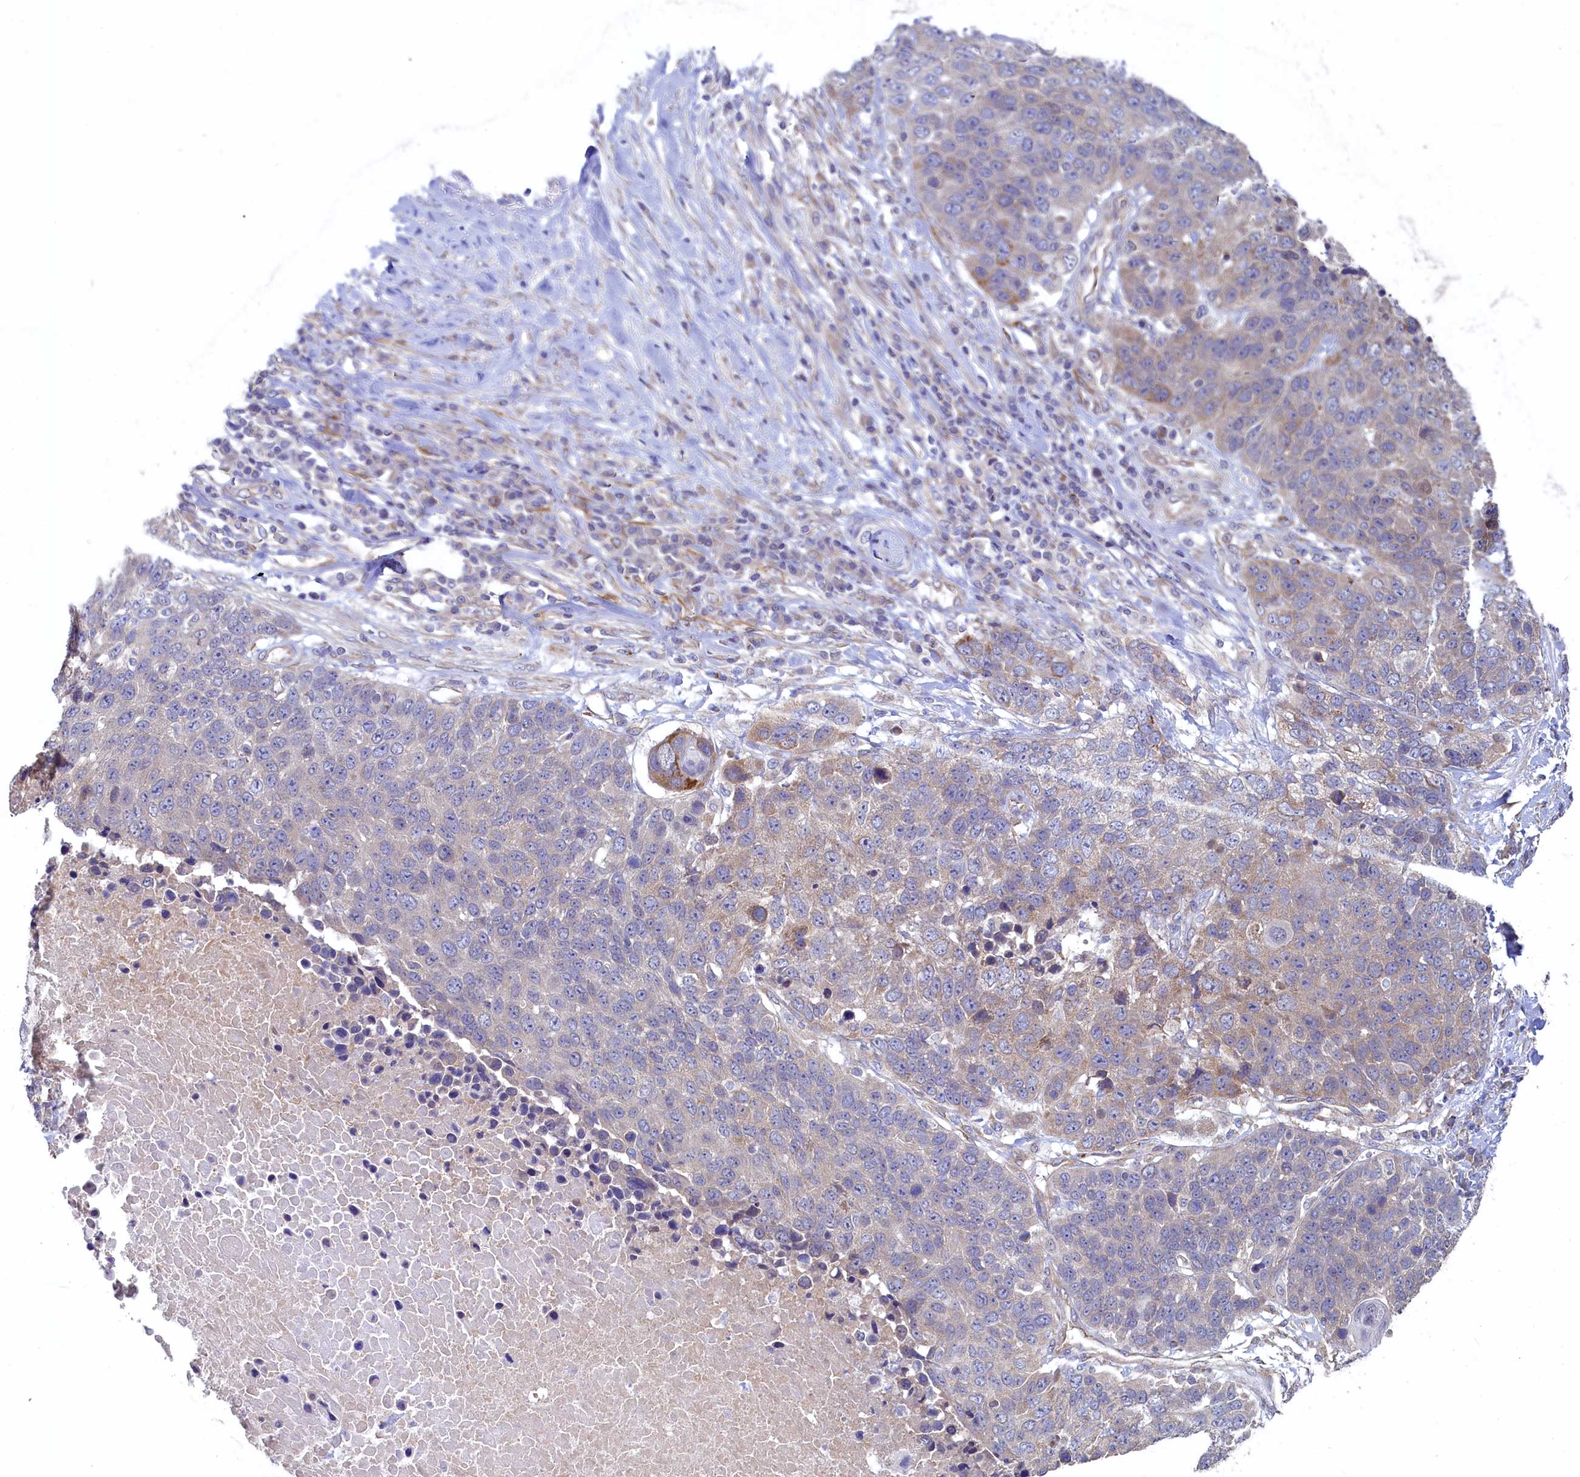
{"staining": {"intensity": "weak", "quantity": "<25%", "location": "cytoplasmic/membranous"}, "tissue": "lung cancer", "cell_type": "Tumor cells", "image_type": "cancer", "snomed": [{"axis": "morphology", "description": "Normal tissue, NOS"}, {"axis": "morphology", "description": "Squamous cell carcinoma, NOS"}, {"axis": "topography", "description": "Lymph node"}, {"axis": "topography", "description": "Lung"}], "caption": "IHC of squamous cell carcinoma (lung) displays no staining in tumor cells. Brightfield microscopy of IHC stained with DAB (brown) and hematoxylin (blue), captured at high magnification.", "gene": "SPATA2L", "patient": {"sex": "male", "age": 66}}